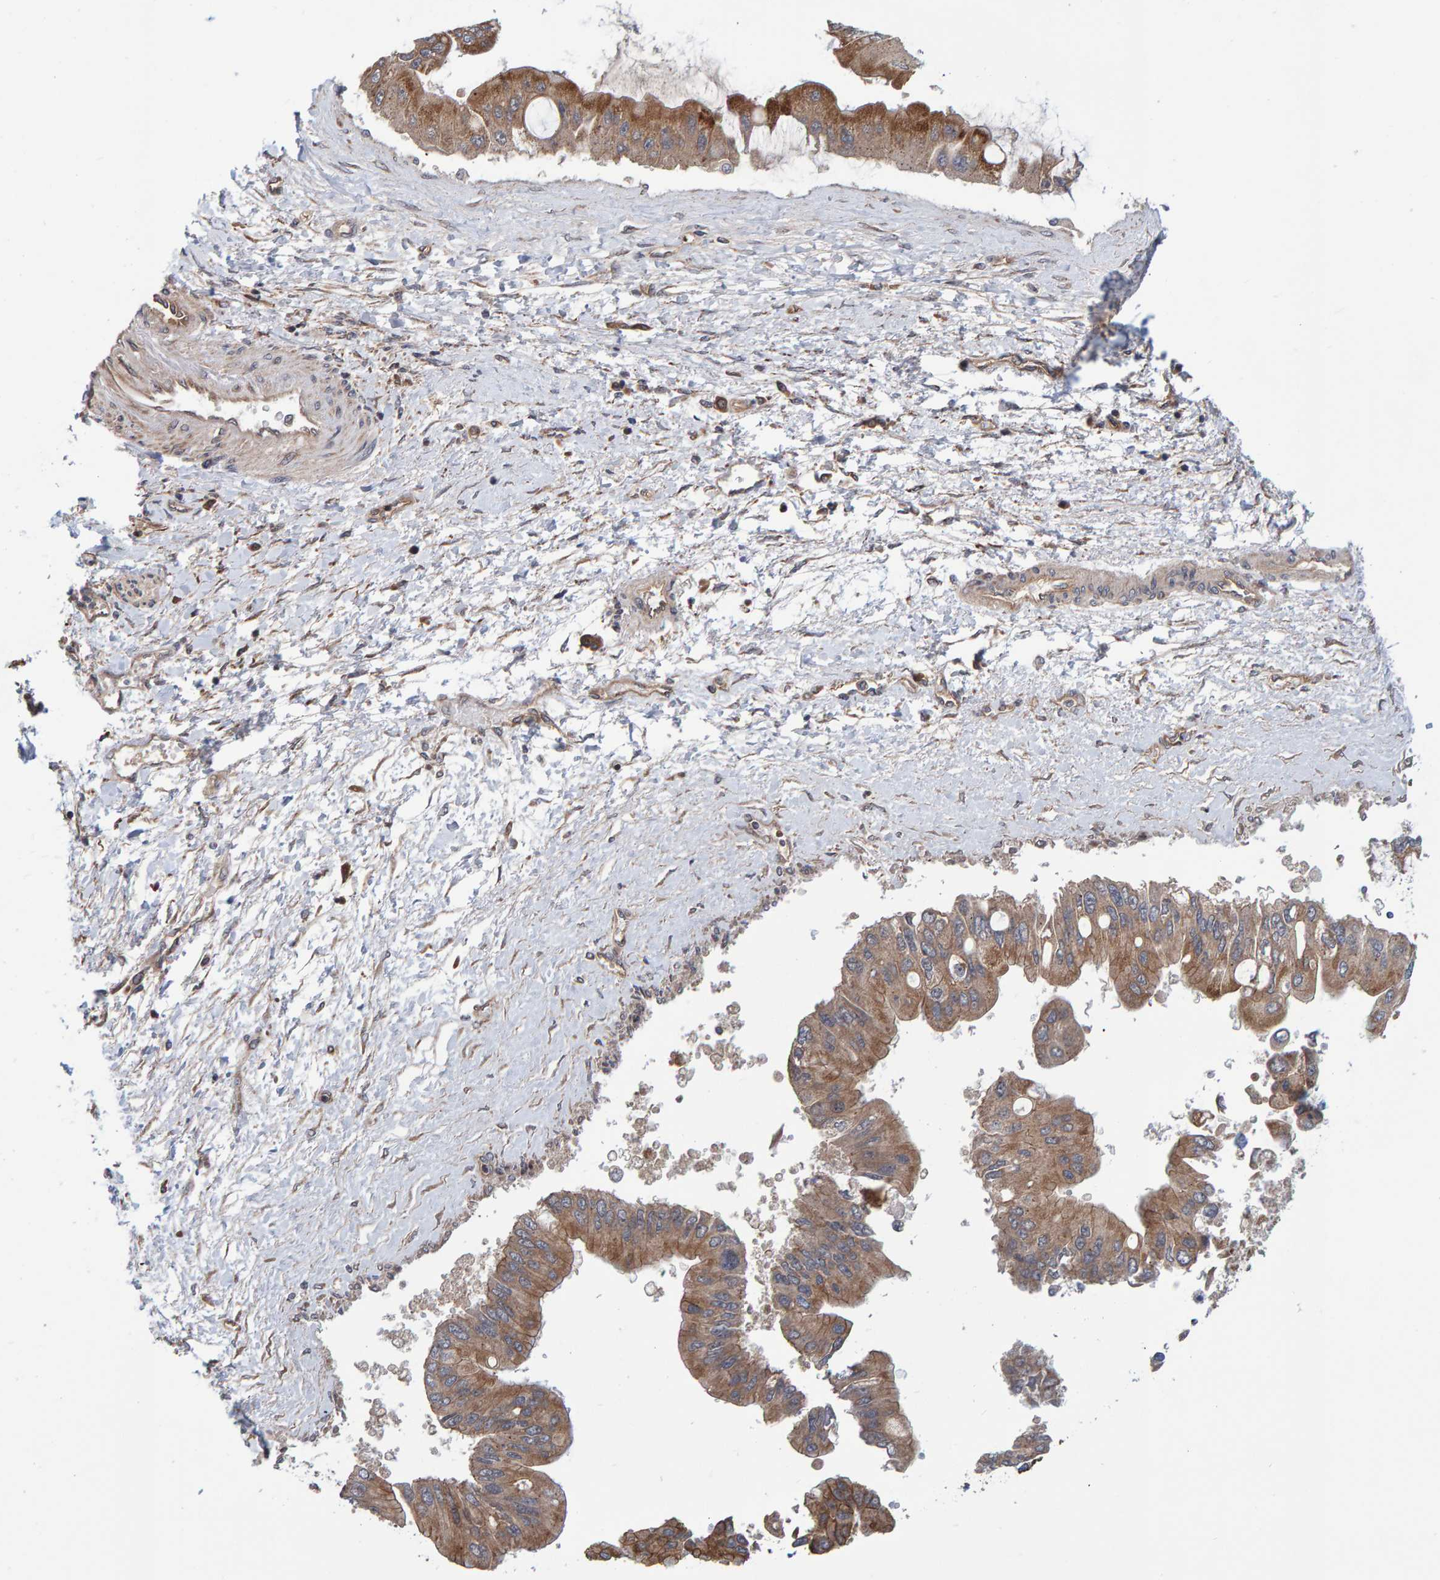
{"staining": {"intensity": "moderate", "quantity": ">75%", "location": "cytoplasmic/membranous"}, "tissue": "liver cancer", "cell_type": "Tumor cells", "image_type": "cancer", "snomed": [{"axis": "morphology", "description": "Cholangiocarcinoma"}, {"axis": "topography", "description": "Liver"}], "caption": "Immunohistochemical staining of liver cancer (cholangiocarcinoma) reveals medium levels of moderate cytoplasmic/membranous positivity in approximately >75% of tumor cells. (Stains: DAB in brown, nuclei in blue, Microscopy: brightfield microscopy at high magnification).", "gene": "SCRN2", "patient": {"sex": "male", "age": 50}}